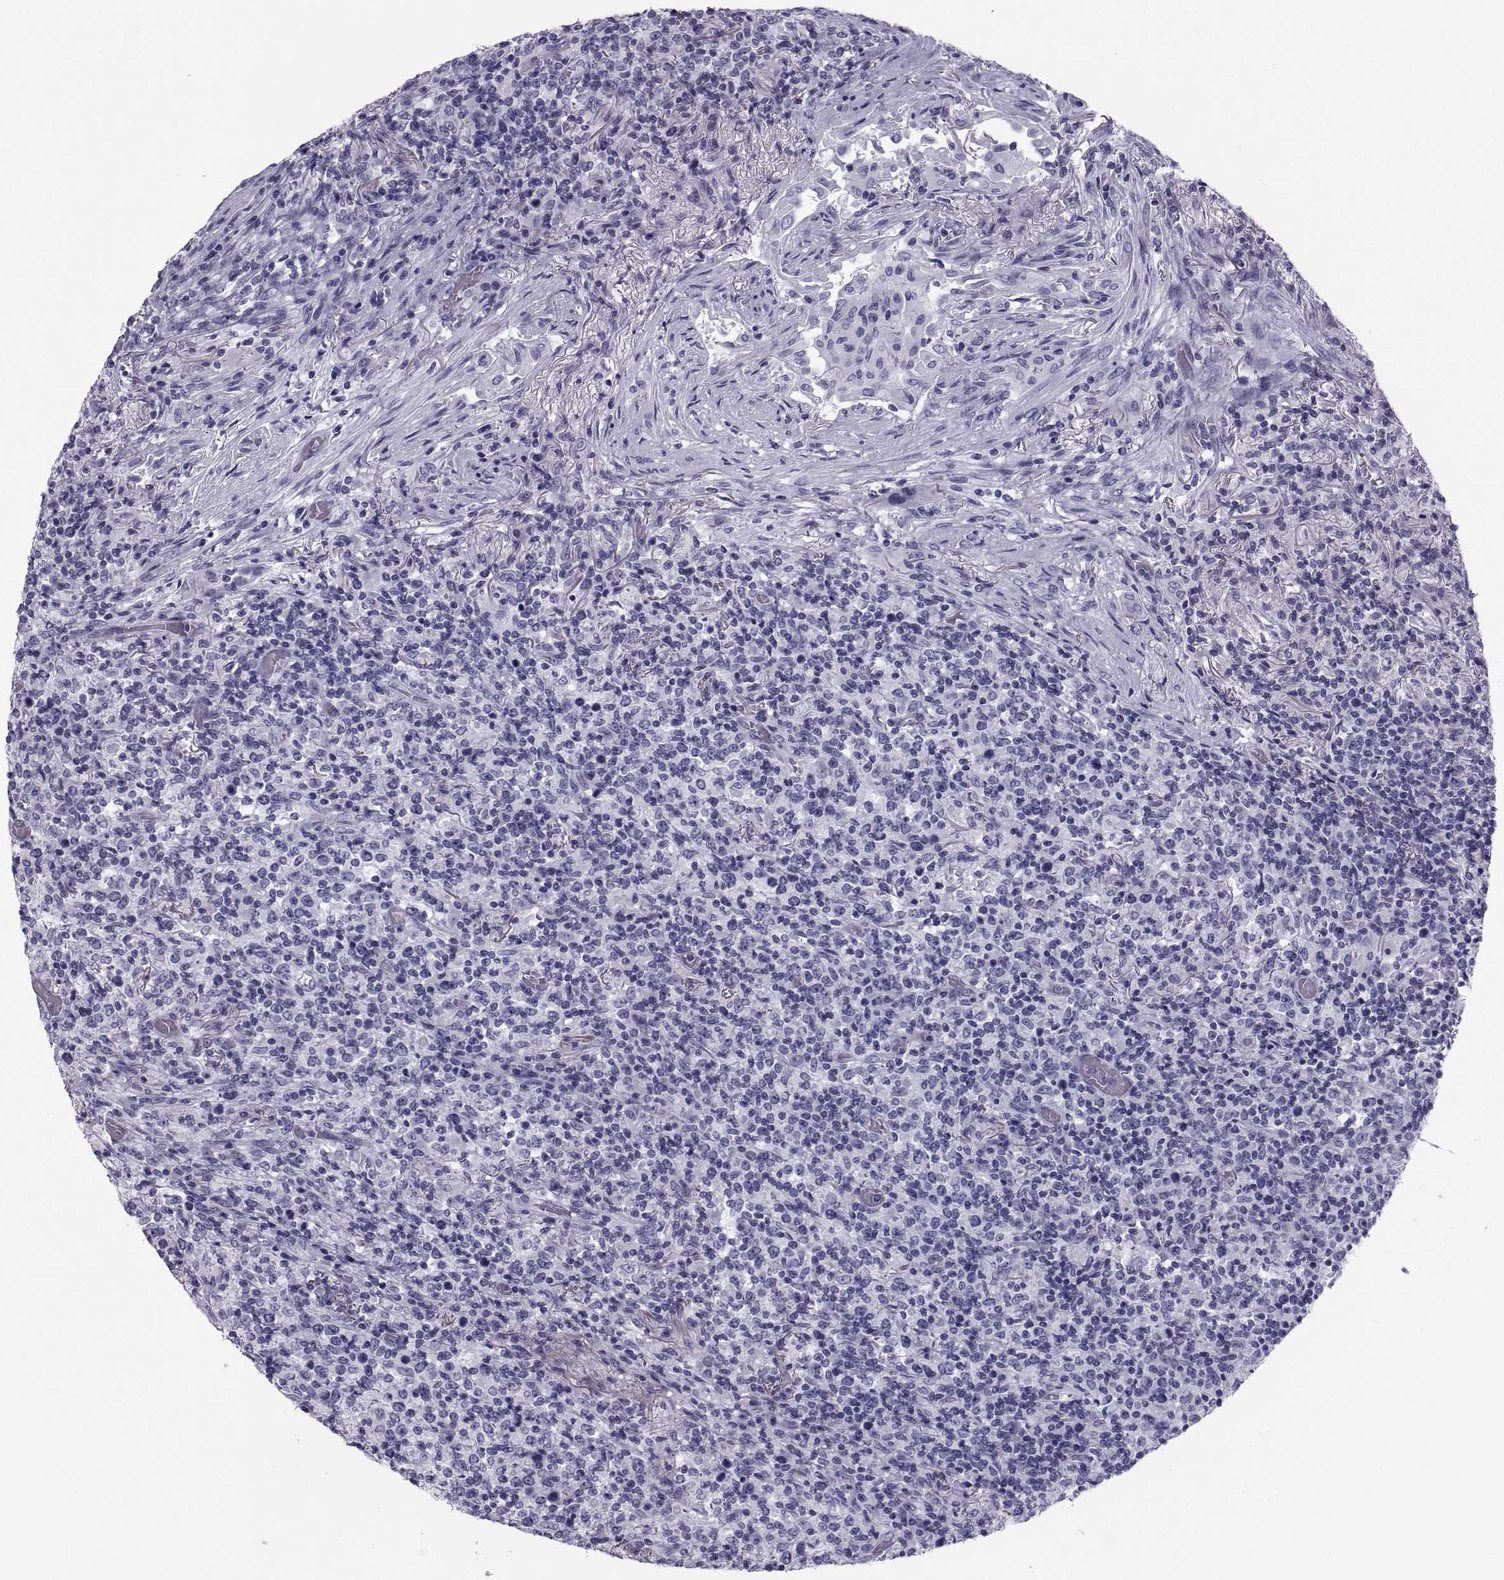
{"staining": {"intensity": "negative", "quantity": "none", "location": "none"}, "tissue": "lymphoma", "cell_type": "Tumor cells", "image_type": "cancer", "snomed": [{"axis": "morphology", "description": "Malignant lymphoma, non-Hodgkin's type, High grade"}, {"axis": "topography", "description": "Lung"}], "caption": "Tumor cells show no significant protein positivity in malignant lymphoma, non-Hodgkin's type (high-grade). Brightfield microscopy of IHC stained with DAB (brown) and hematoxylin (blue), captured at high magnification.", "gene": "CRISP1", "patient": {"sex": "male", "age": 79}}